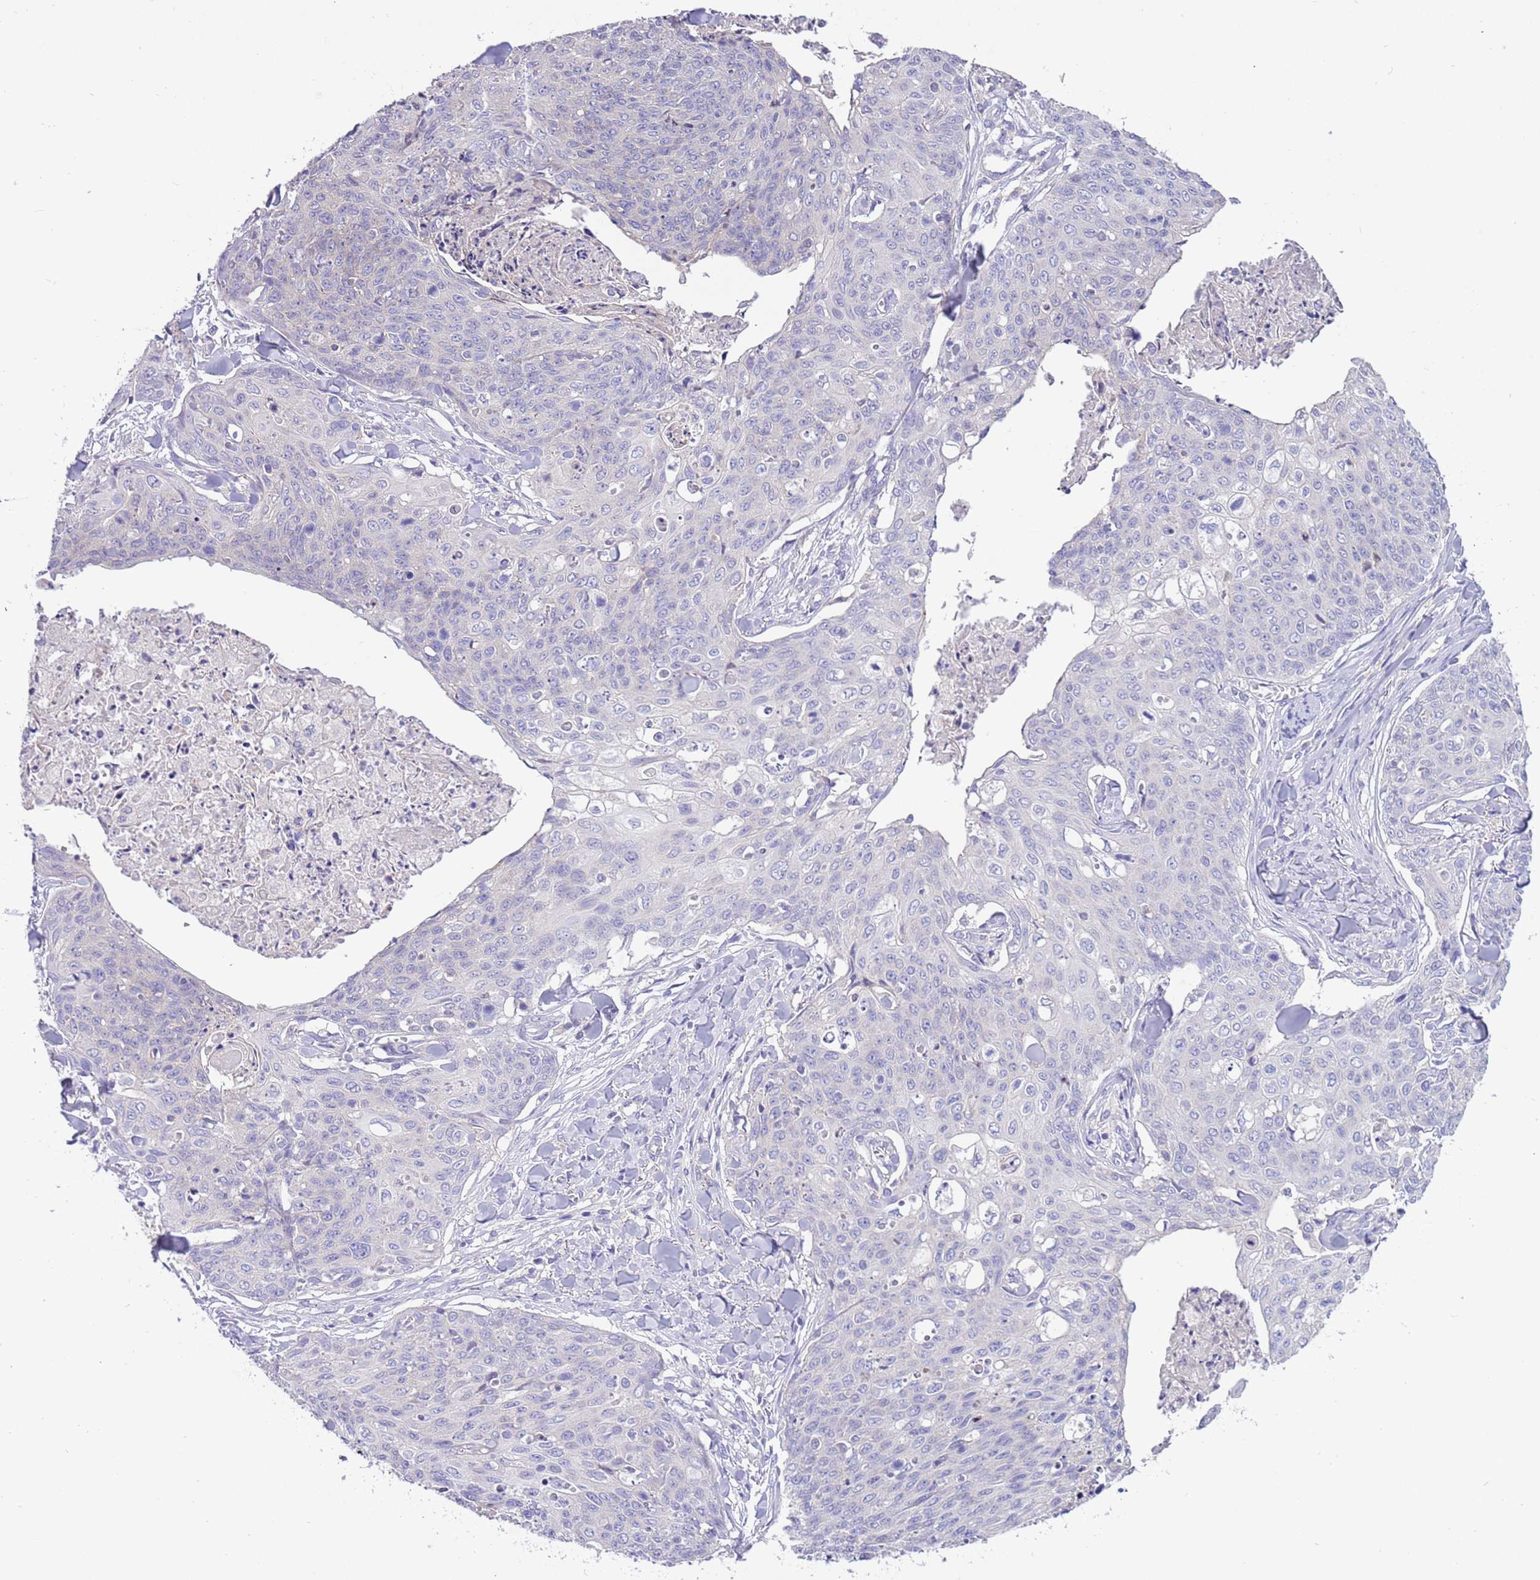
{"staining": {"intensity": "negative", "quantity": "none", "location": "none"}, "tissue": "skin cancer", "cell_type": "Tumor cells", "image_type": "cancer", "snomed": [{"axis": "morphology", "description": "Squamous cell carcinoma, NOS"}, {"axis": "topography", "description": "Skin"}, {"axis": "topography", "description": "Vulva"}], "caption": "High power microscopy photomicrograph of an immunohistochemistry (IHC) histopathology image of skin cancer (squamous cell carcinoma), revealing no significant staining in tumor cells. (DAB (3,3'-diaminobenzidine) immunohistochemistry visualized using brightfield microscopy, high magnification).", "gene": "STIP1", "patient": {"sex": "female", "age": 85}}